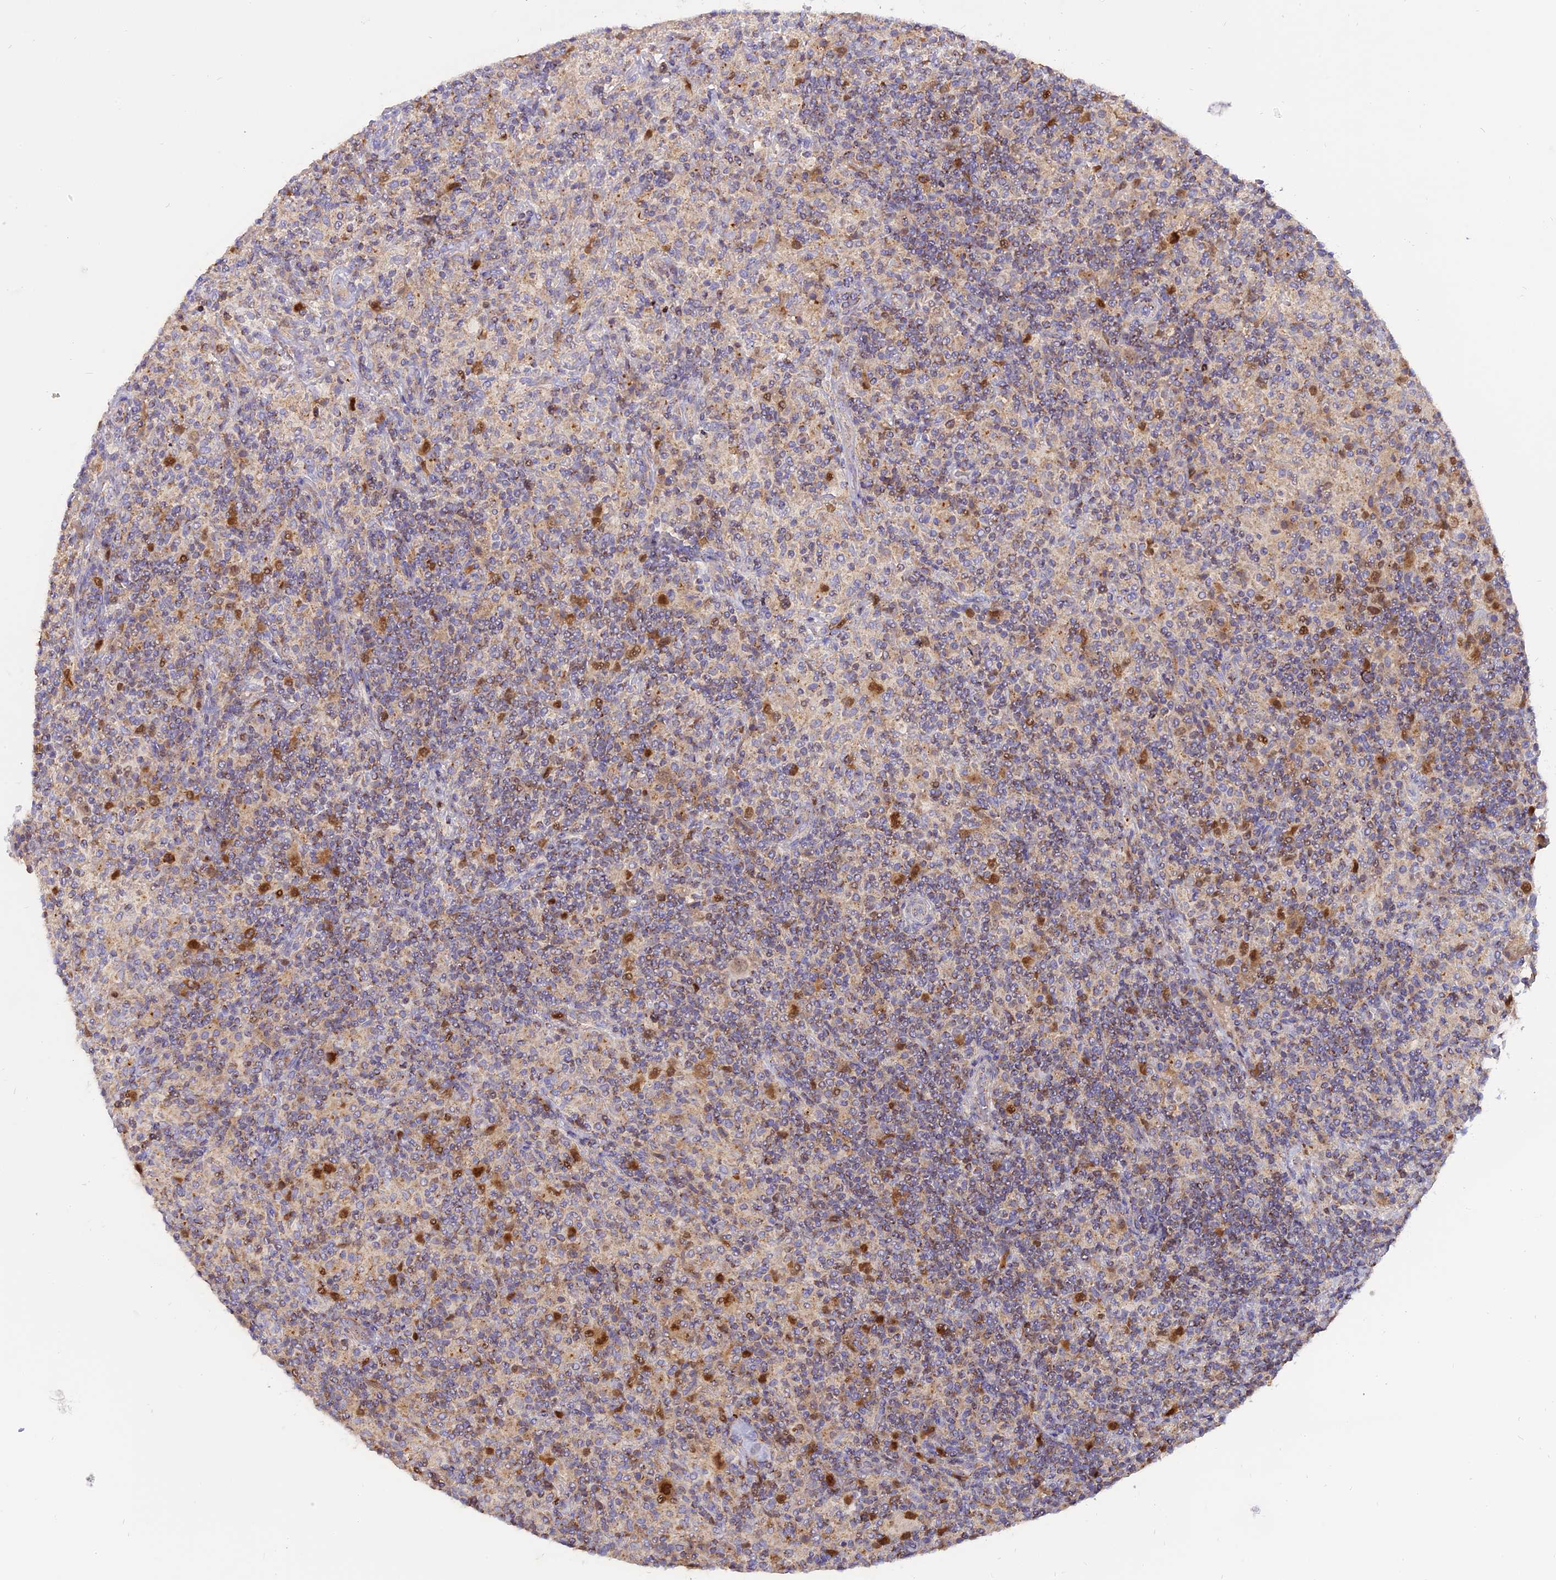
{"staining": {"intensity": "strong", "quantity": "<25%", "location": "cytoplasmic/membranous,nuclear"}, "tissue": "lymphoma", "cell_type": "Tumor cells", "image_type": "cancer", "snomed": [{"axis": "morphology", "description": "Hodgkin's disease, NOS"}, {"axis": "topography", "description": "Lymph node"}], "caption": "An image of Hodgkin's disease stained for a protein demonstrates strong cytoplasmic/membranous and nuclear brown staining in tumor cells.", "gene": "CENPV", "patient": {"sex": "male", "age": 70}}